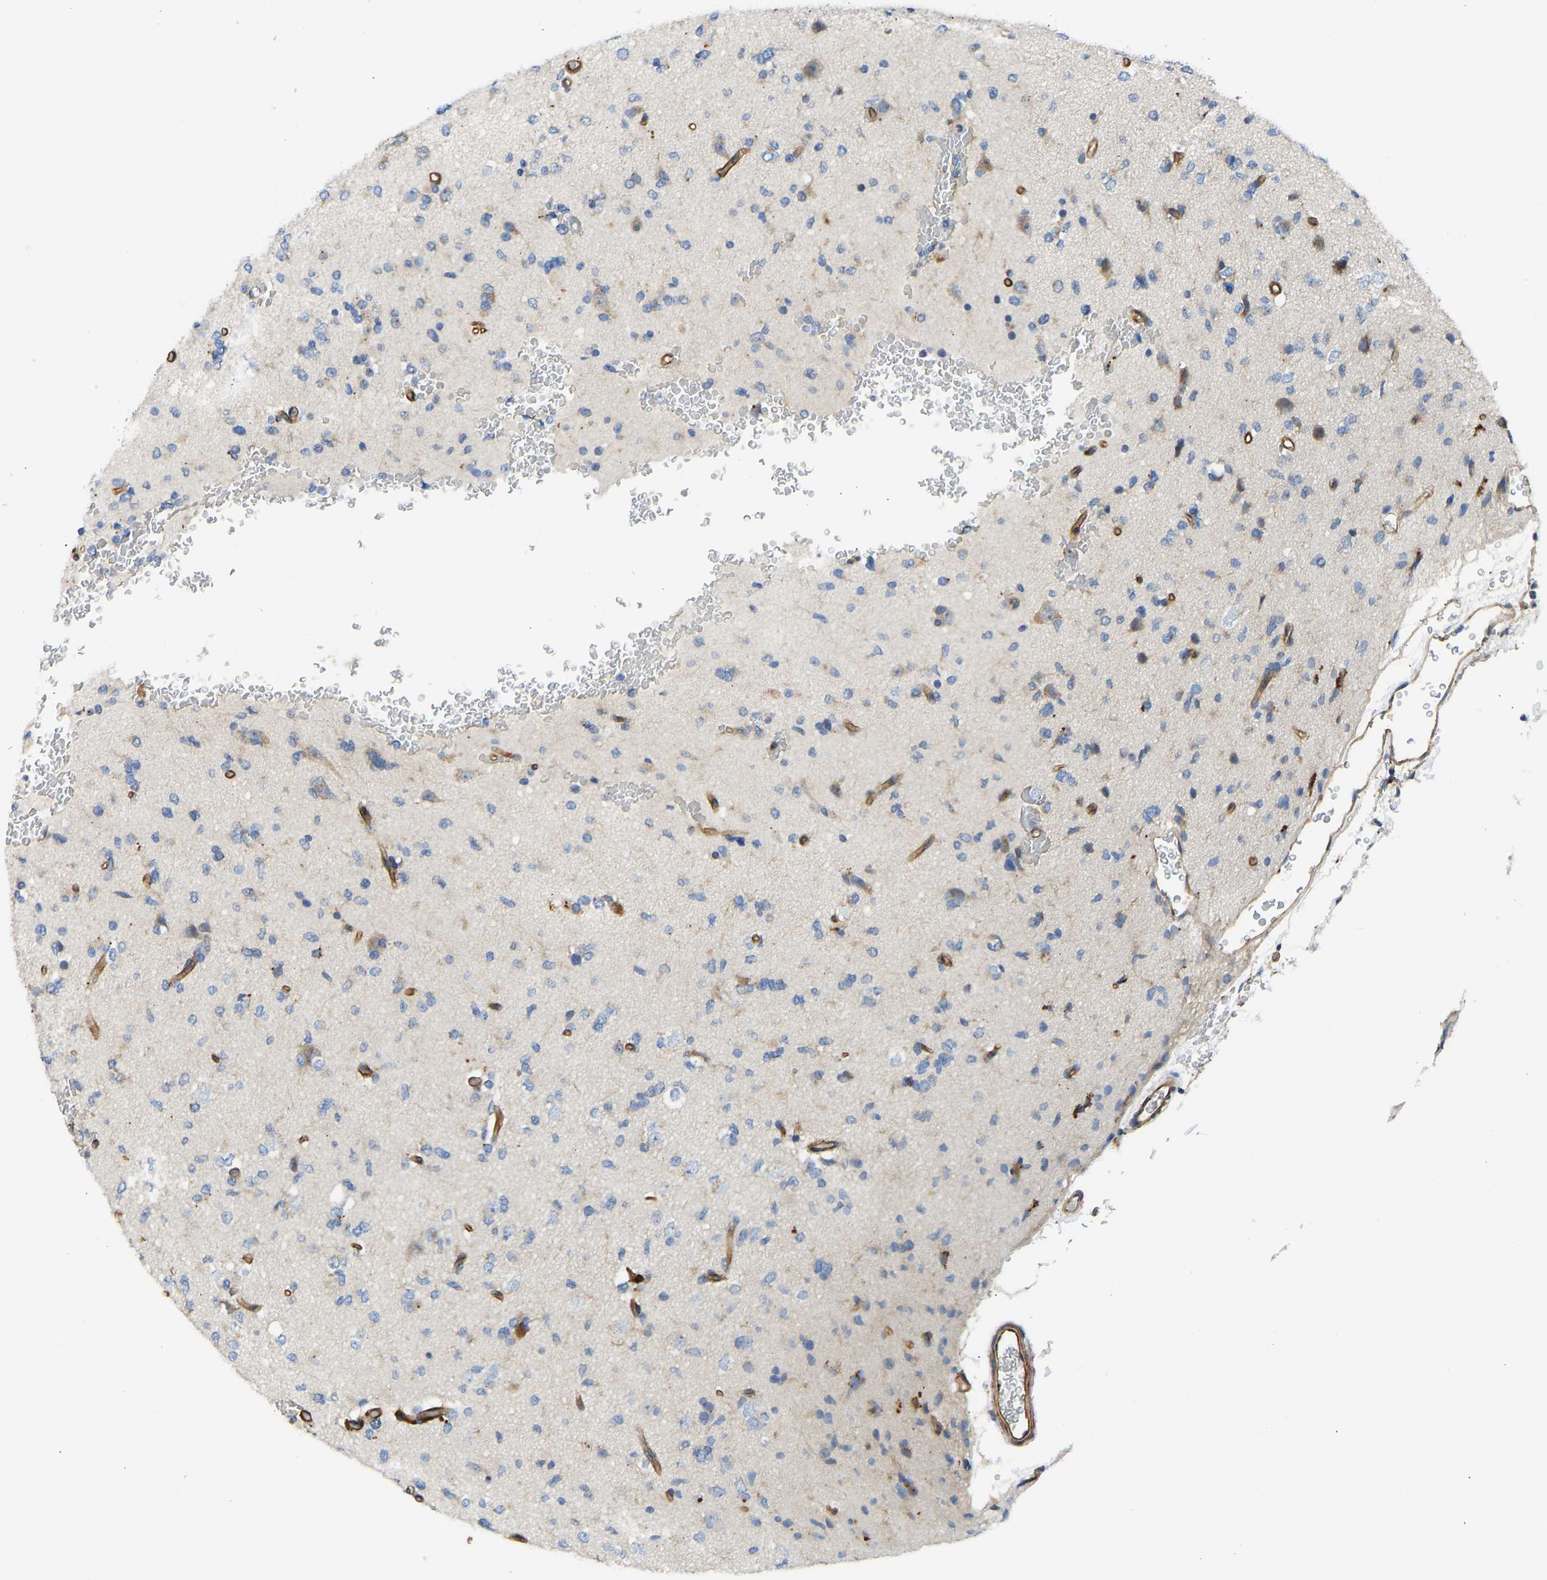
{"staining": {"intensity": "moderate", "quantity": "<25%", "location": "cytoplasmic/membranous"}, "tissue": "glioma", "cell_type": "Tumor cells", "image_type": "cancer", "snomed": [{"axis": "morphology", "description": "Glioma, malignant, Low grade"}, {"axis": "topography", "description": "Brain"}], "caption": "Immunohistochemistry of human malignant glioma (low-grade) displays low levels of moderate cytoplasmic/membranous positivity in about <25% of tumor cells. The staining was performed using DAB (3,3'-diaminobenzidine), with brown indicating positive protein expression. Nuclei are stained blue with hematoxylin.", "gene": "MYO1C", "patient": {"sex": "female", "age": 22}}